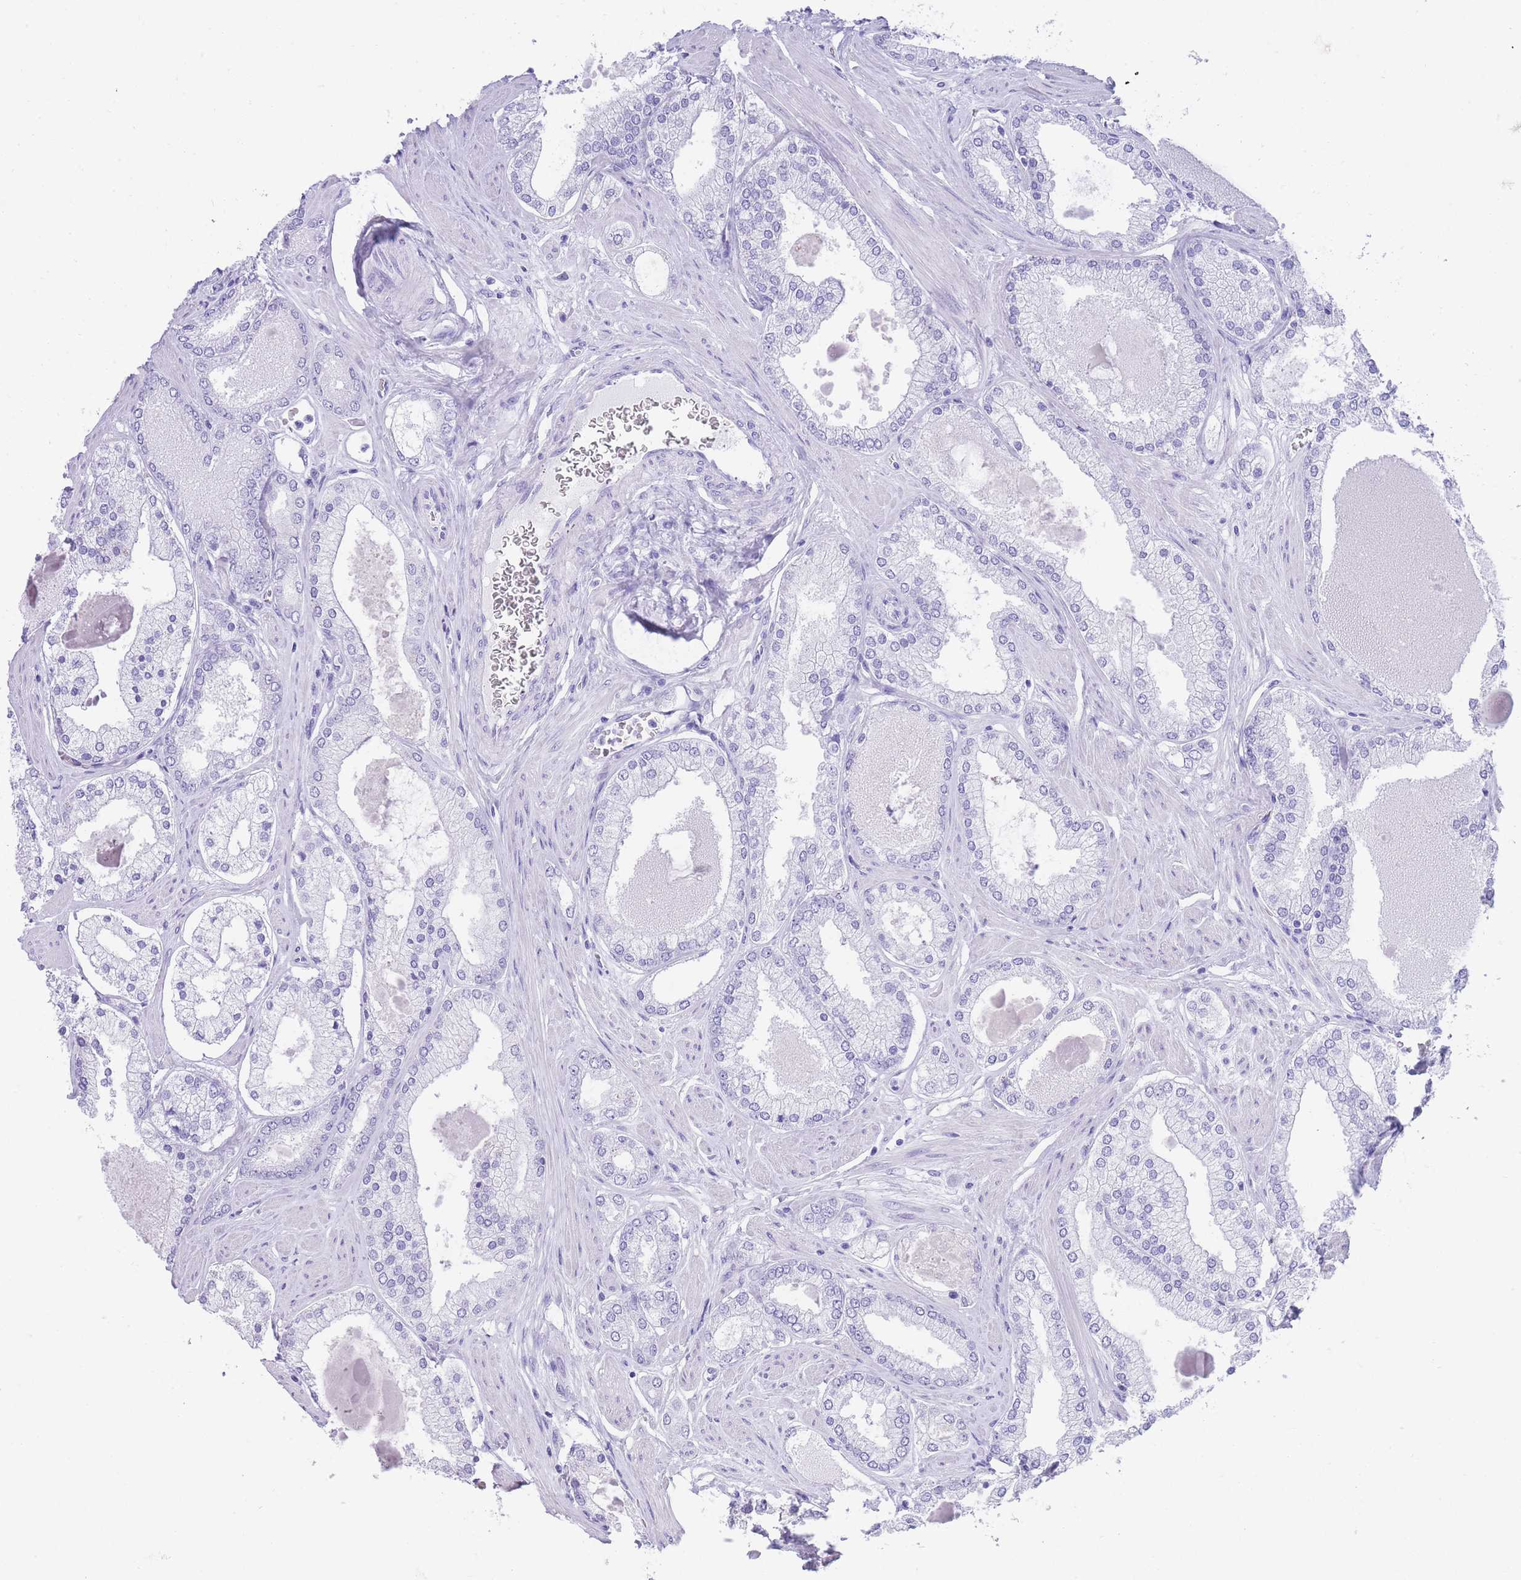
{"staining": {"intensity": "negative", "quantity": "none", "location": "none"}, "tissue": "prostate cancer", "cell_type": "Tumor cells", "image_type": "cancer", "snomed": [{"axis": "morphology", "description": "Adenocarcinoma, Low grade"}, {"axis": "topography", "description": "Prostate"}], "caption": "Immunohistochemistry histopathology image of neoplastic tissue: prostate low-grade adenocarcinoma stained with DAB demonstrates no significant protein staining in tumor cells.", "gene": "ELOA2", "patient": {"sex": "male", "age": 42}}